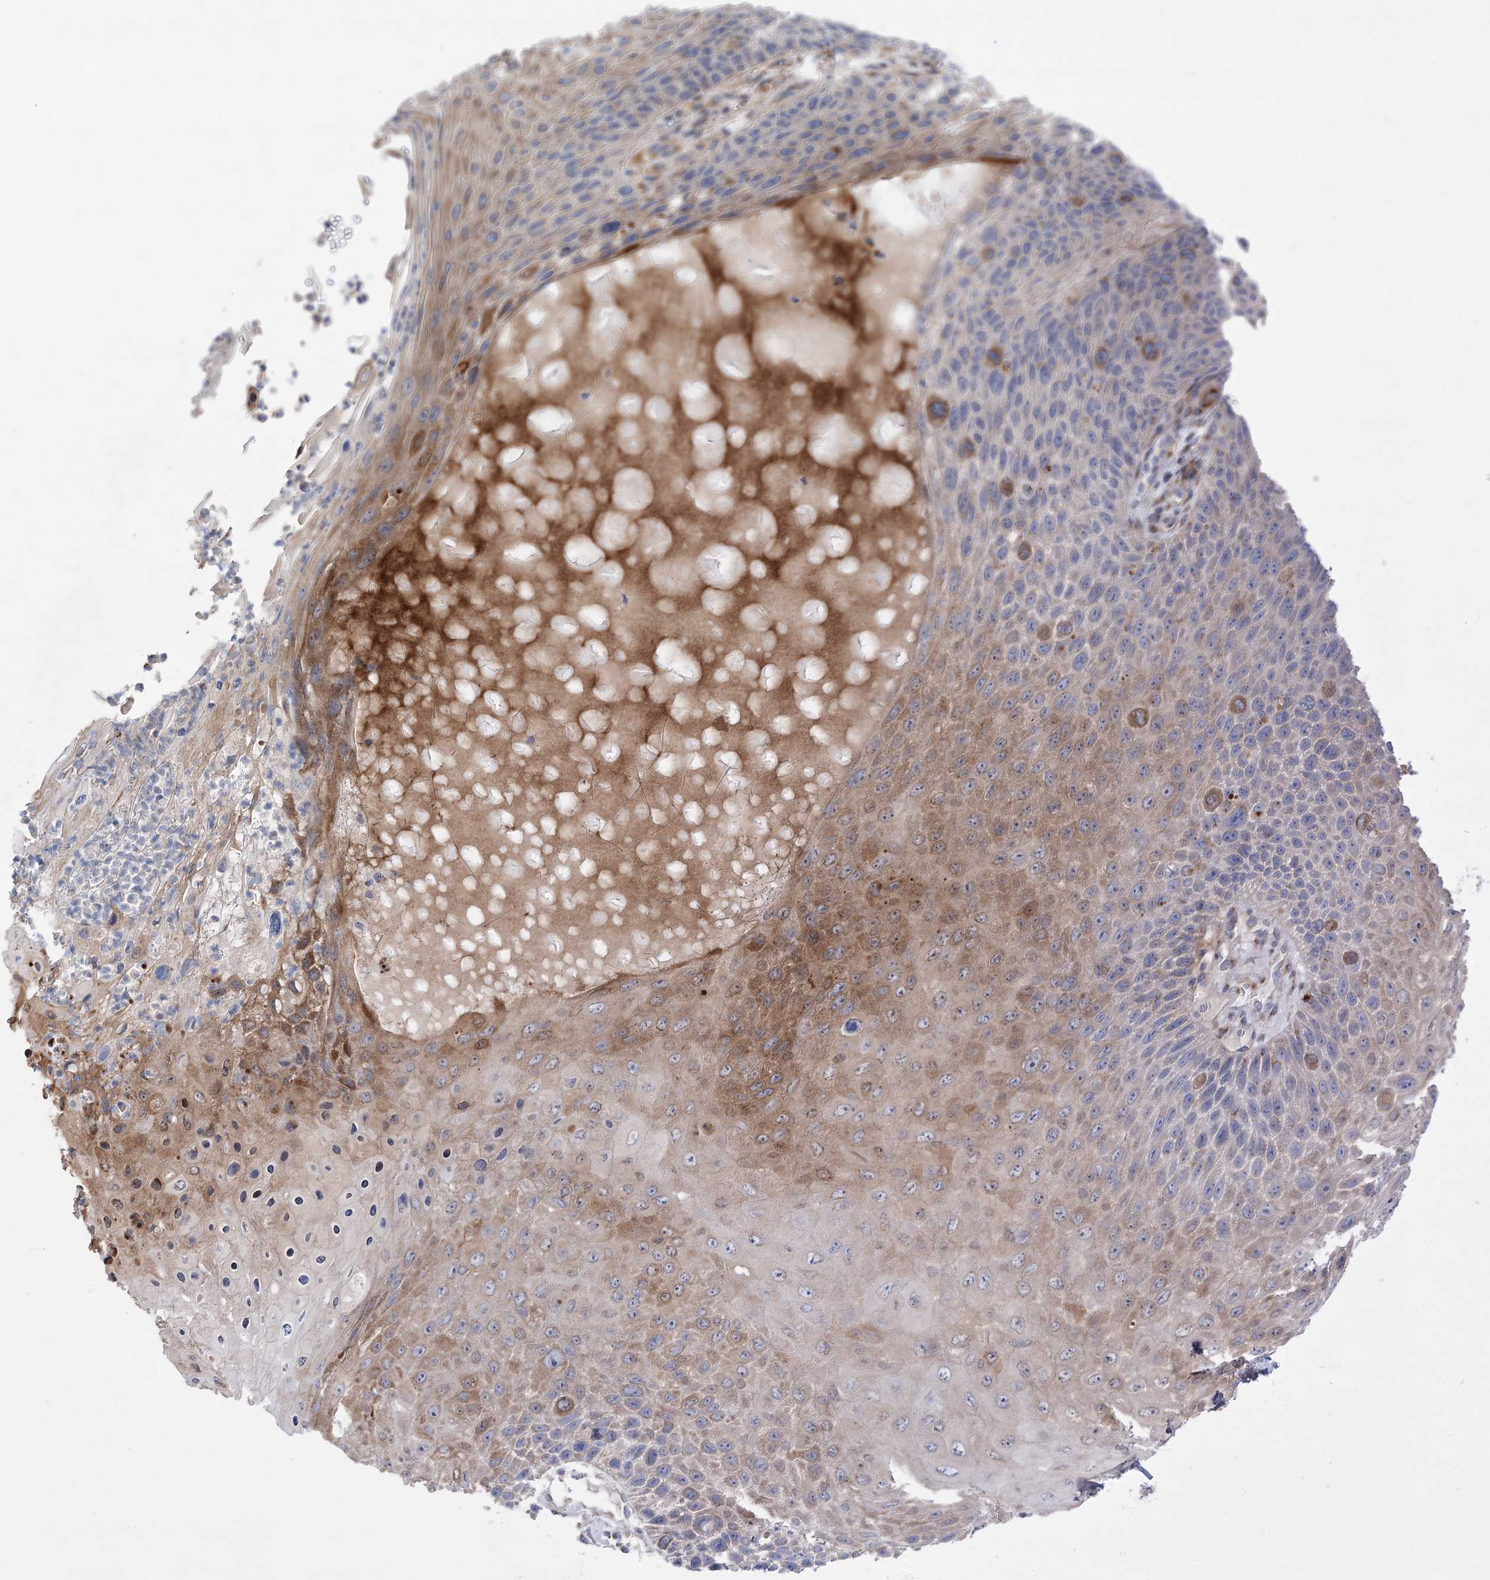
{"staining": {"intensity": "moderate", "quantity": "<25%", "location": "cytoplasmic/membranous"}, "tissue": "skin cancer", "cell_type": "Tumor cells", "image_type": "cancer", "snomed": [{"axis": "morphology", "description": "Squamous cell carcinoma, NOS"}, {"axis": "topography", "description": "Skin"}], "caption": "A brown stain highlights moderate cytoplasmic/membranous positivity of a protein in skin squamous cell carcinoma tumor cells. (DAB IHC, brown staining for protein, blue staining for nuclei).", "gene": "NME7", "patient": {"sex": "female", "age": 88}}